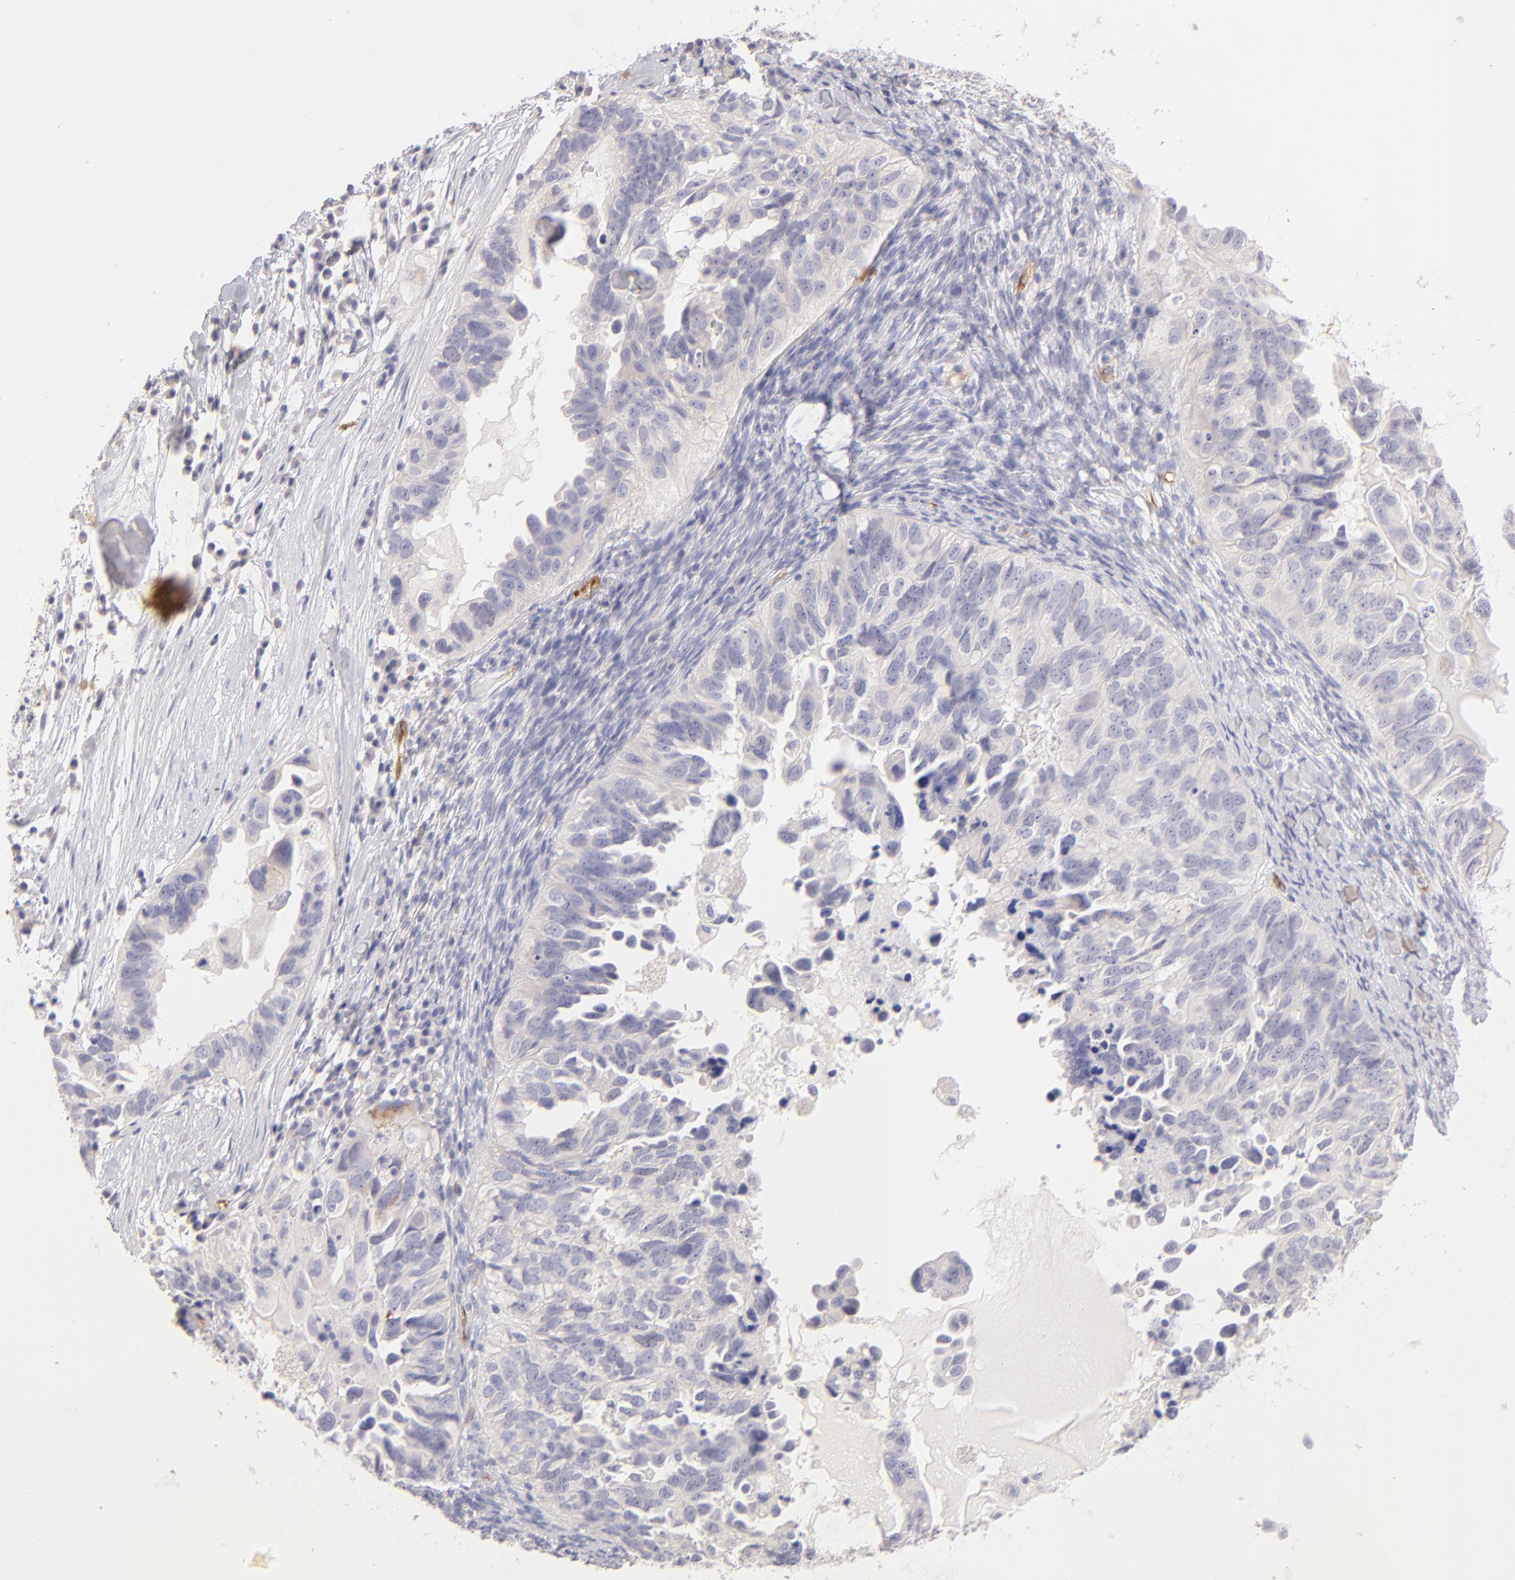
{"staining": {"intensity": "negative", "quantity": "none", "location": "none"}, "tissue": "ovarian cancer", "cell_type": "Tumor cells", "image_type": "cancer", "snomed": [{"axis": "morphology", "description": "Cystadenocarcinoma, serous, NOS"}, {"axis": "topography", "description": "Ovary"}], "caption": "The histopathology image displays no staining of tumor cells in ovarian cancer (serous cystadenocarcinoma).", "gene": "PLVAP", "patient": {"sex": "female", "age": 82}}